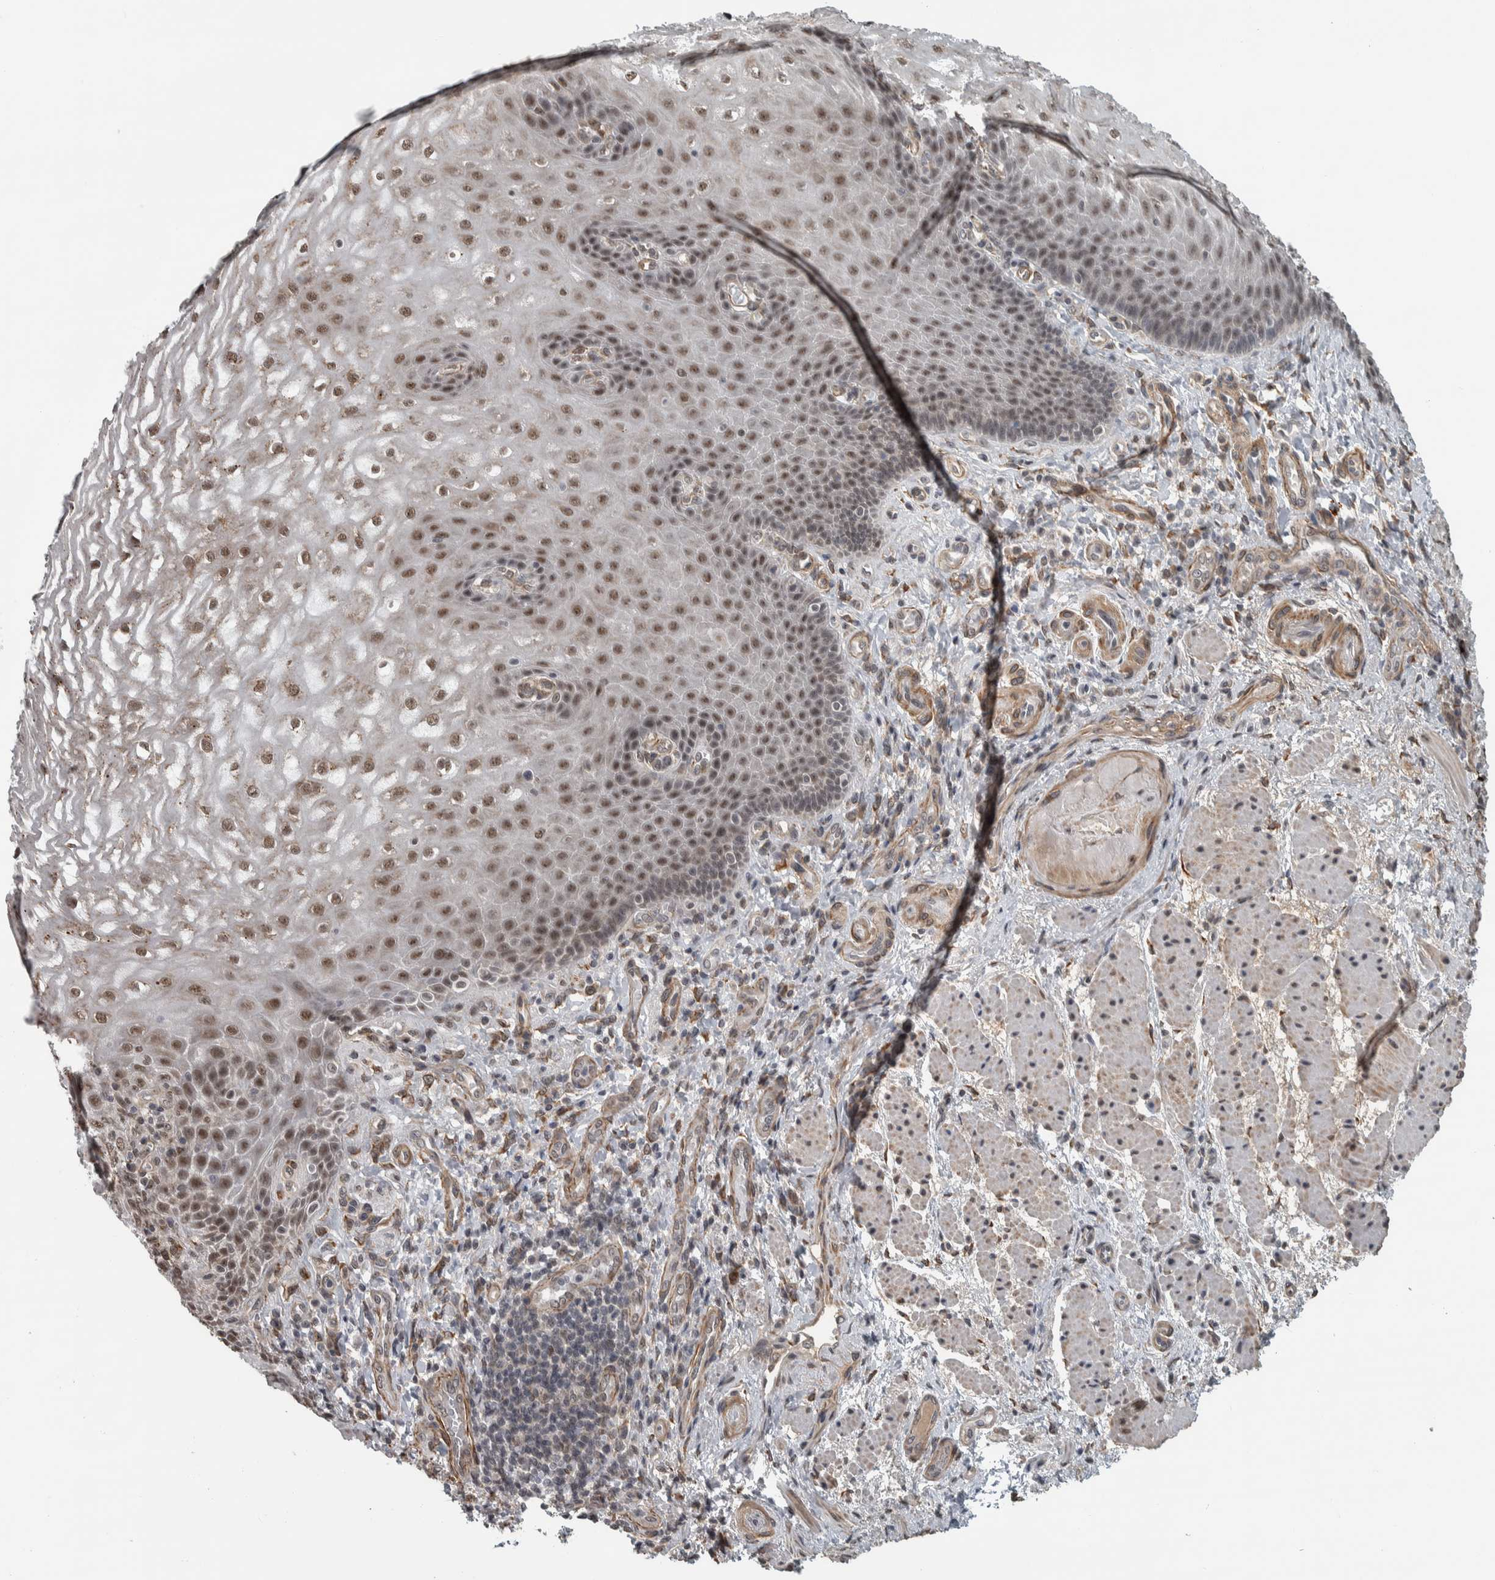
{"staining": {"intensity": "moderate", "quantity": ">75%", "location": "nuclear"}, "tissue": "esophagus", "cell_type": "Squamous epithelial cells", "image_type": "normal", "snomed": [{"axis": "morphology", "description": "Normal tissue, NOS"}, {"axis": "topography", "description": "Esophagus"}], "caption": "Human esophagus stained for a protein (brown) exhibits moderate nuclear positive expression in about >75% of squamous epithelial cells.", "gene": "DDX42", "patient": {"sex": "male", "age": 54}}